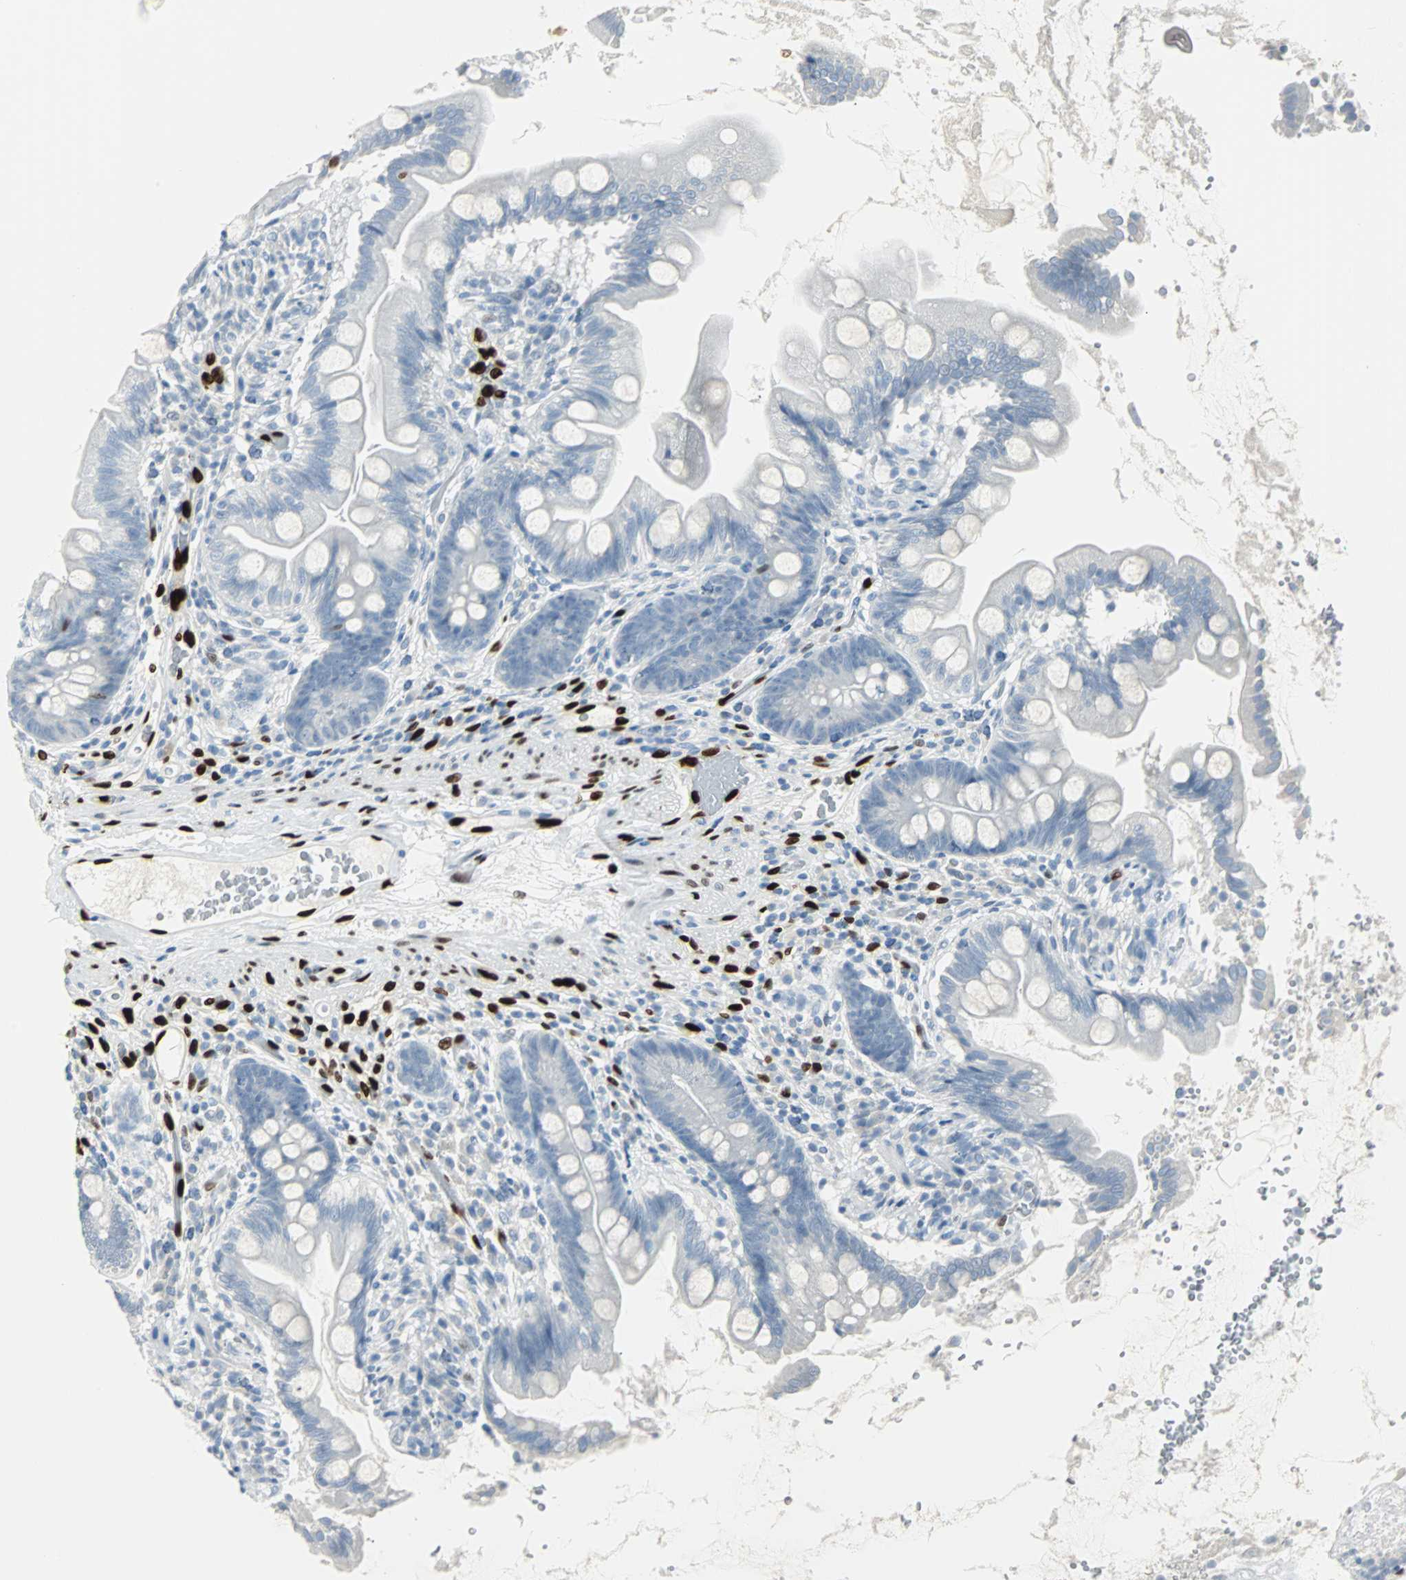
{"staining": {"intensity": "negative", "quantity": "none", "location": "none"}, "tissue": "small intestine", "cell_type": "Glandular cells", "image_type": "normal", "snomed": [{"axis": "morphology", "description": "Normal tissue, NOS"}, {"axis": "topography", "description": "Small intestine"}], "caption": "This is an immunohistochemistry (IHC) histopathology image of unremarkable human small intestine. There is no staining in glandular cells.", "gene": "IL33", "patient": {"sex": "female", "age": 56}}